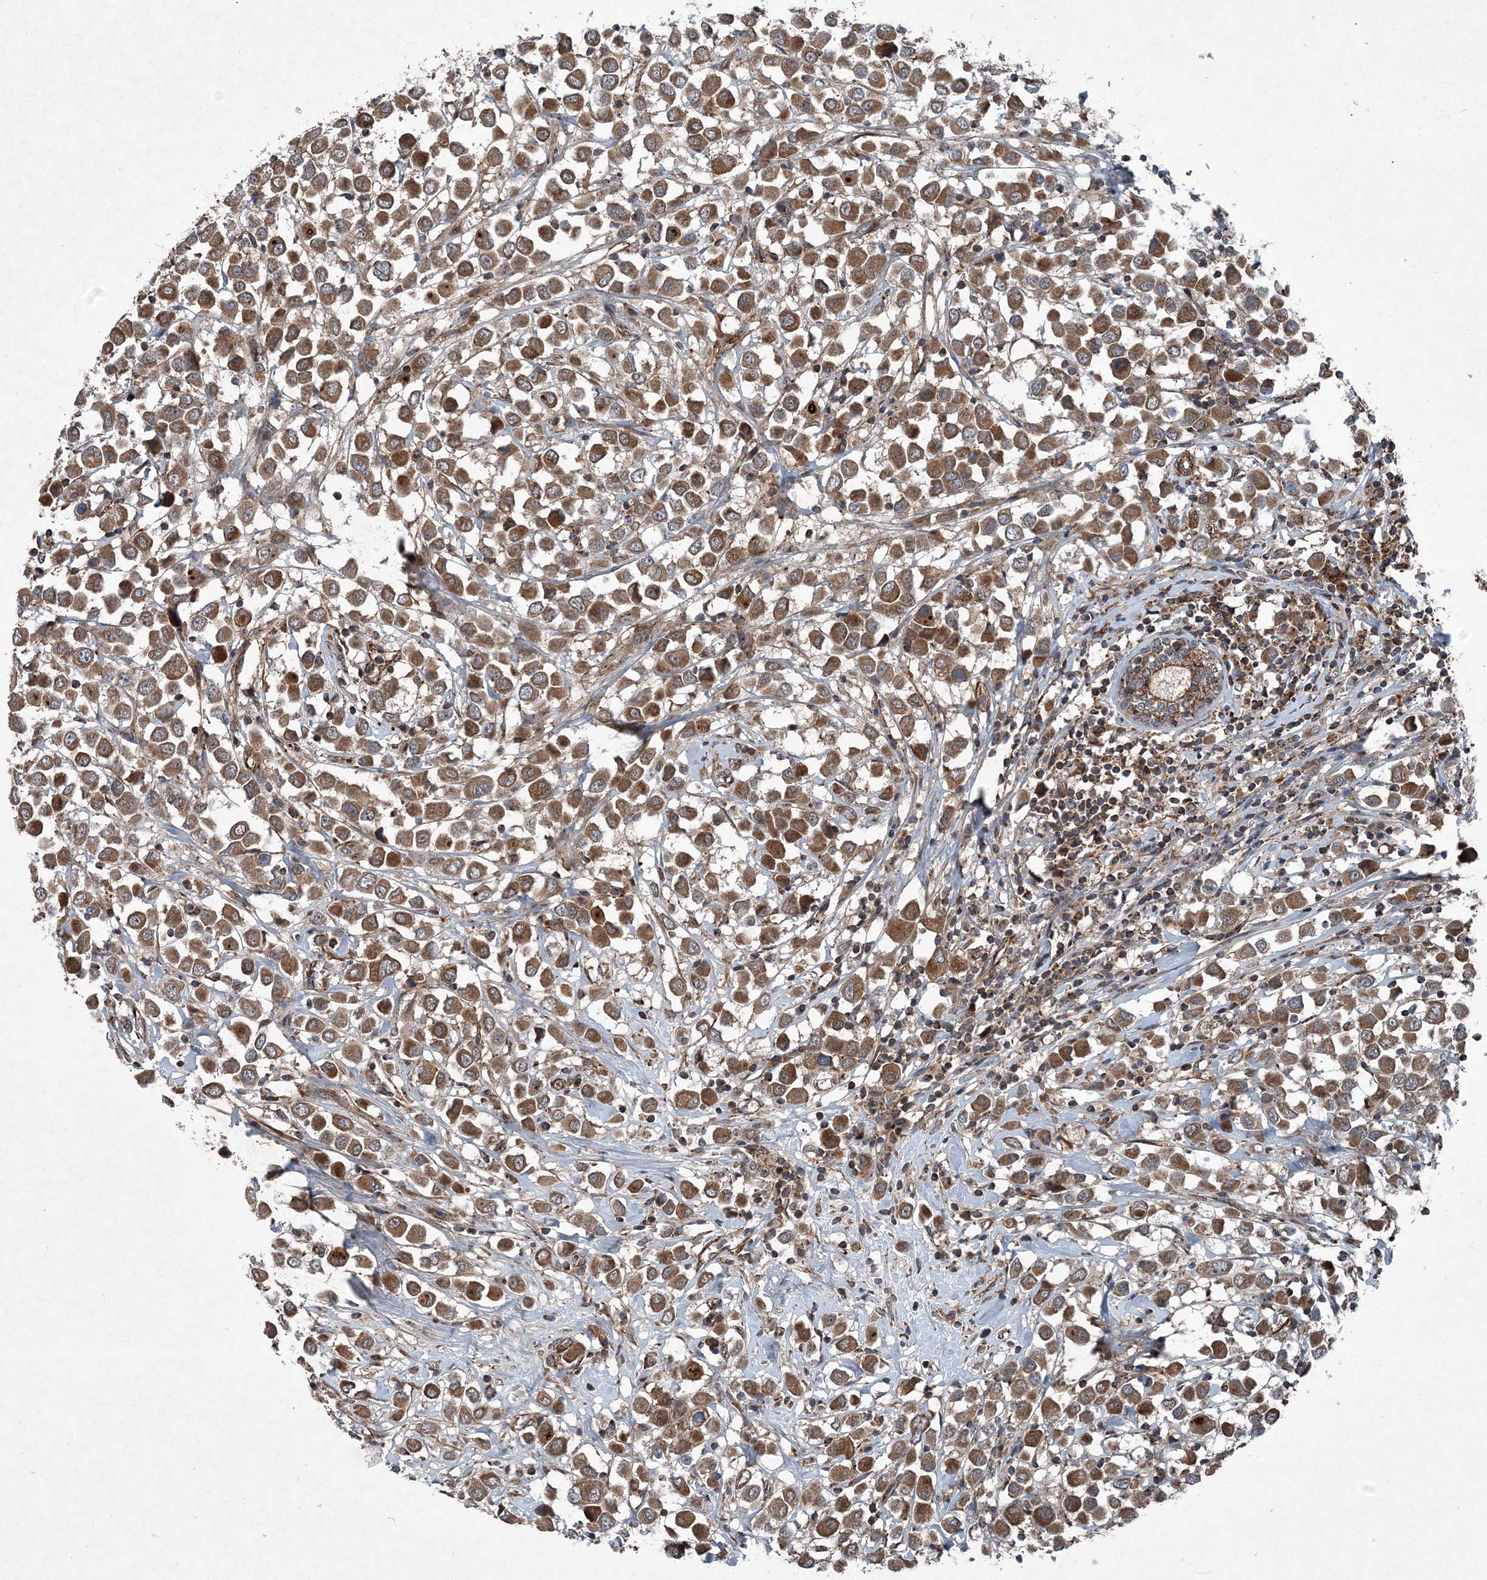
{"staining": {"intensity": "moderate", "quantity": ">75%", "location": "cytoplasmic/membranous"}, "tissue": "breast cancer", "cell_type": "Tumor cells", "image_type": "cancer", "snomed": [{"axis": "morphology", "description": "Duct carcinoma"}, {"axis": "topography", "description": "Breast"}], "caption": "Intraductal carcinoma (breast) stained with DAB immunohistochemistry (IHC) shows medium levels of moderate cytoplasmic/membranous expression in approximately >75% of tumor cells.", "gene": "NDUFA2", "patient": {"sex": "female", "age": 61}}